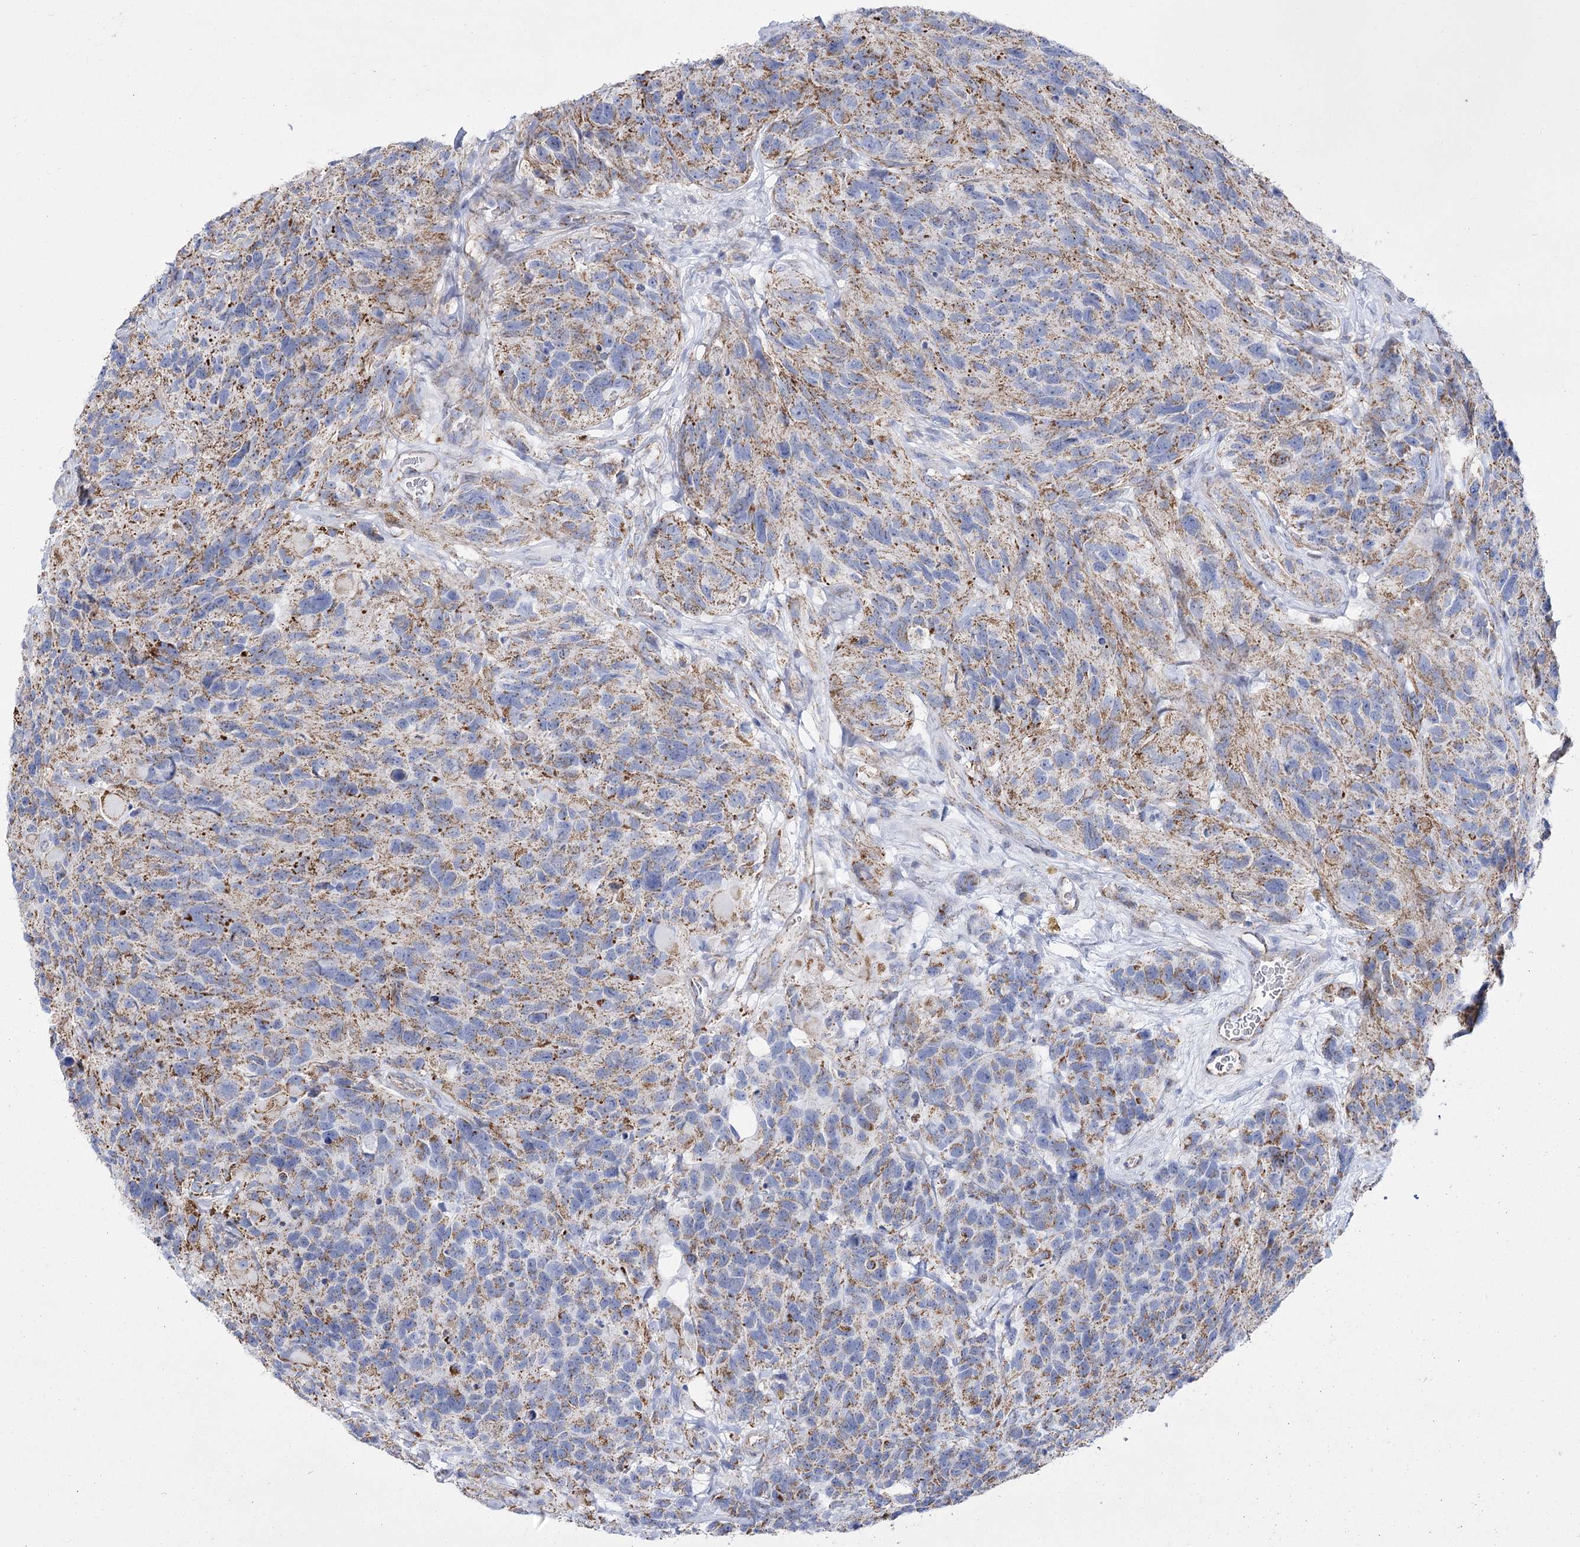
{"staining": {"intensity": "moderate", "quantity": "25%-75%", "location": "cytoplasmic/membranous"}, "tissue": "glioma", "cell_type": "Tumor cells", "image_type": "cancer", "snomed": [{"axis": "morphology", "description": "Glioma, malignant, High grade"}, {"axis": "topography", "description": "Brain"}], "caption": "Protein staining of glioma tissue reveals moderate cytoplasmic/membranous expression in approximately 25%-75% of tumor cells. (Stains: DAB in brown, nuclei in blue, Microscopy: brightfield microscopy at high magnification).", "gene": "PDHB", "patient": {"sex": "male", "age": 69}}